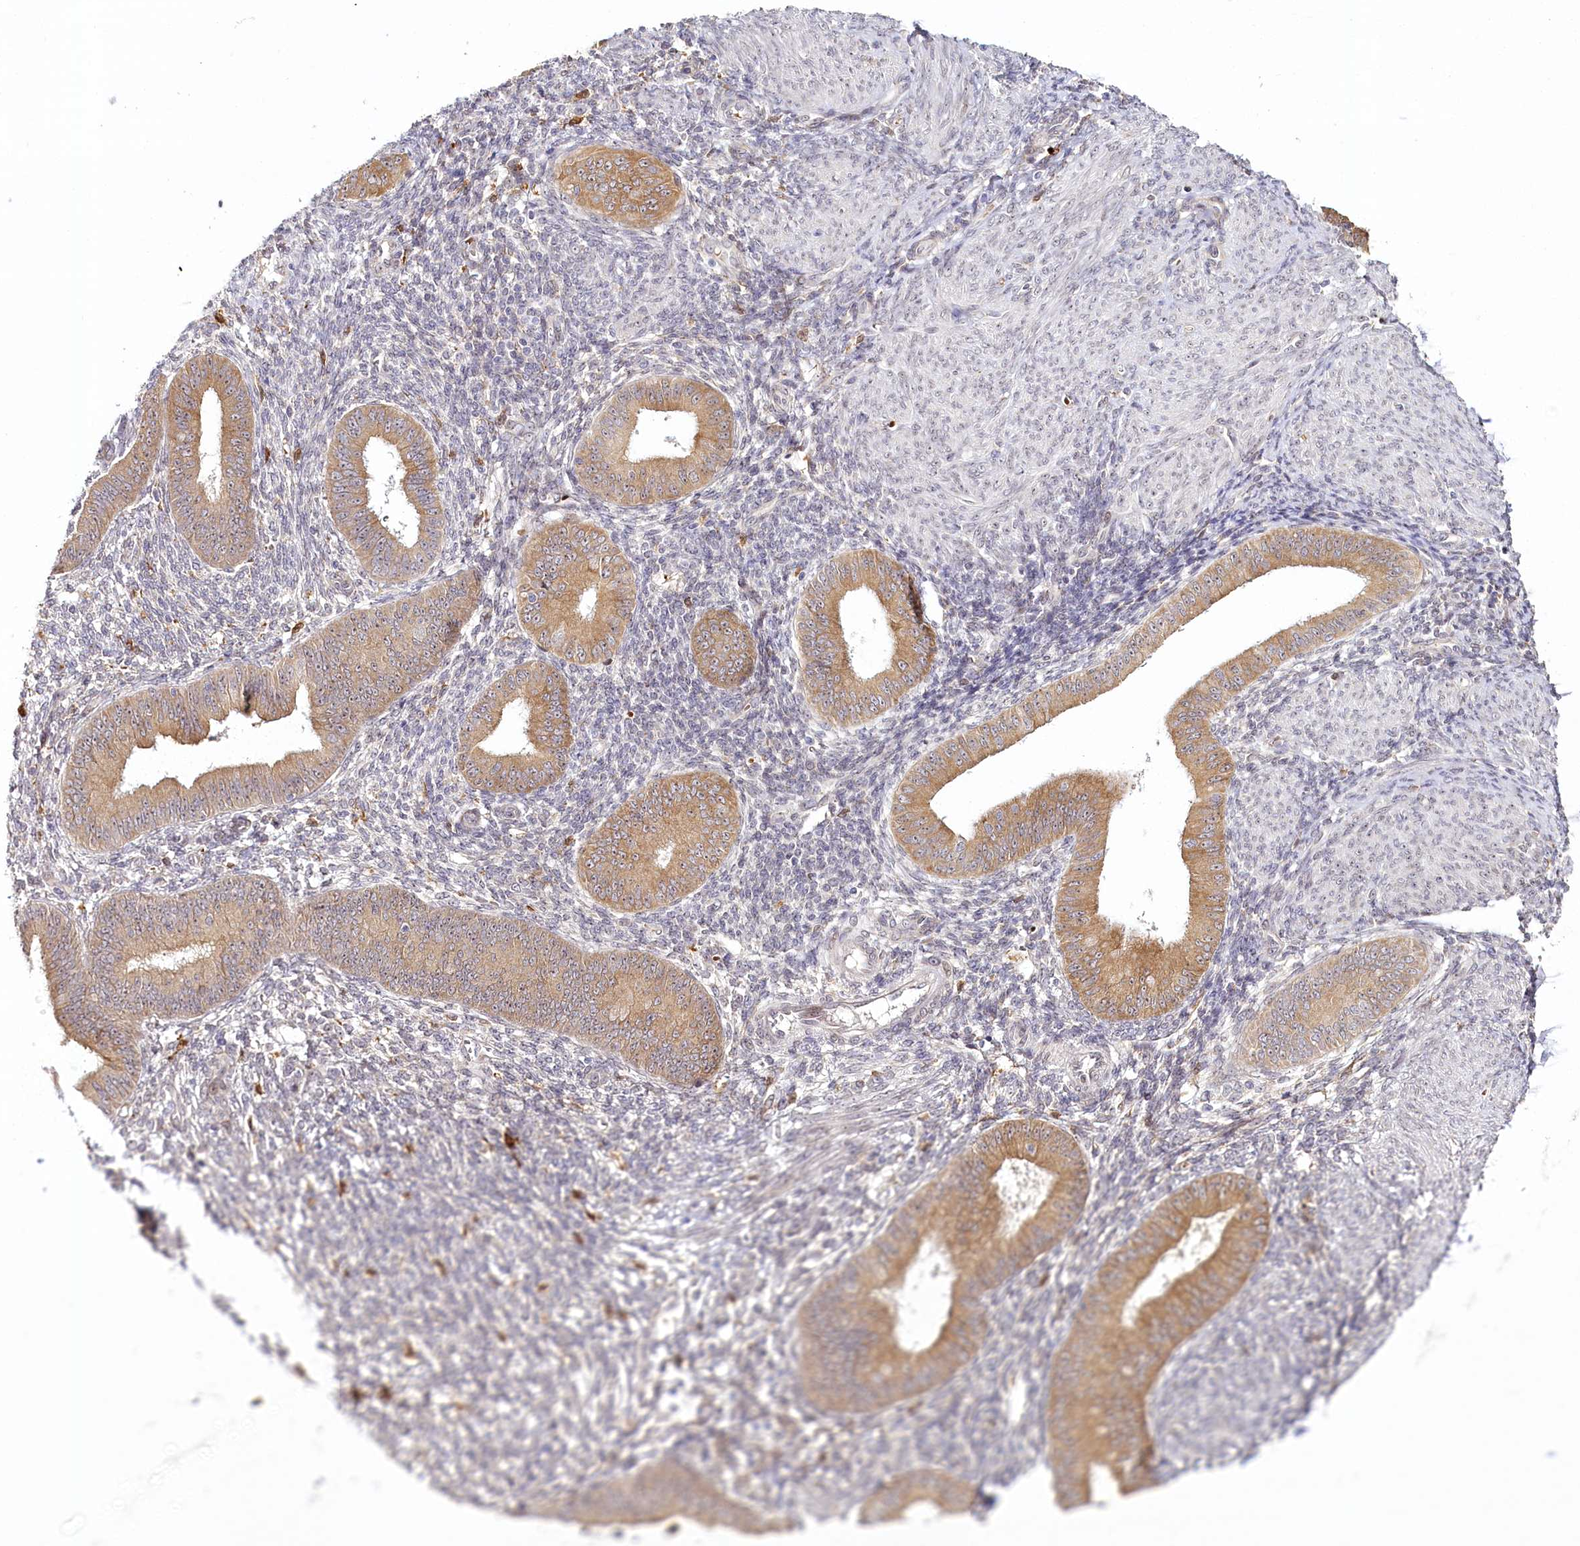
{"staining": {"intensity": "weak", "quantity": "<25%", "location": "cytoplasmic/membranous"}, "tissue": "endometrium", "cell_type": "Cells in endometrial stroma", "image_type": "normal", "snomed": [{"axis": "morphology", "description": "Normal tissue, NOS"}, {"axis": "topography", "description": "Uterus"}, {"axis": "topography", "description": "Endometrium"}], "caption": "A photomicrograph of endometrium stained for a protein shows no brown staining in cells in endometrial stroma. (DAB immunohistochemistry (IHC) with hematoxylin counter stain).", "gene": "WDR36", "patient": {"sex": "female", "age": 48}}